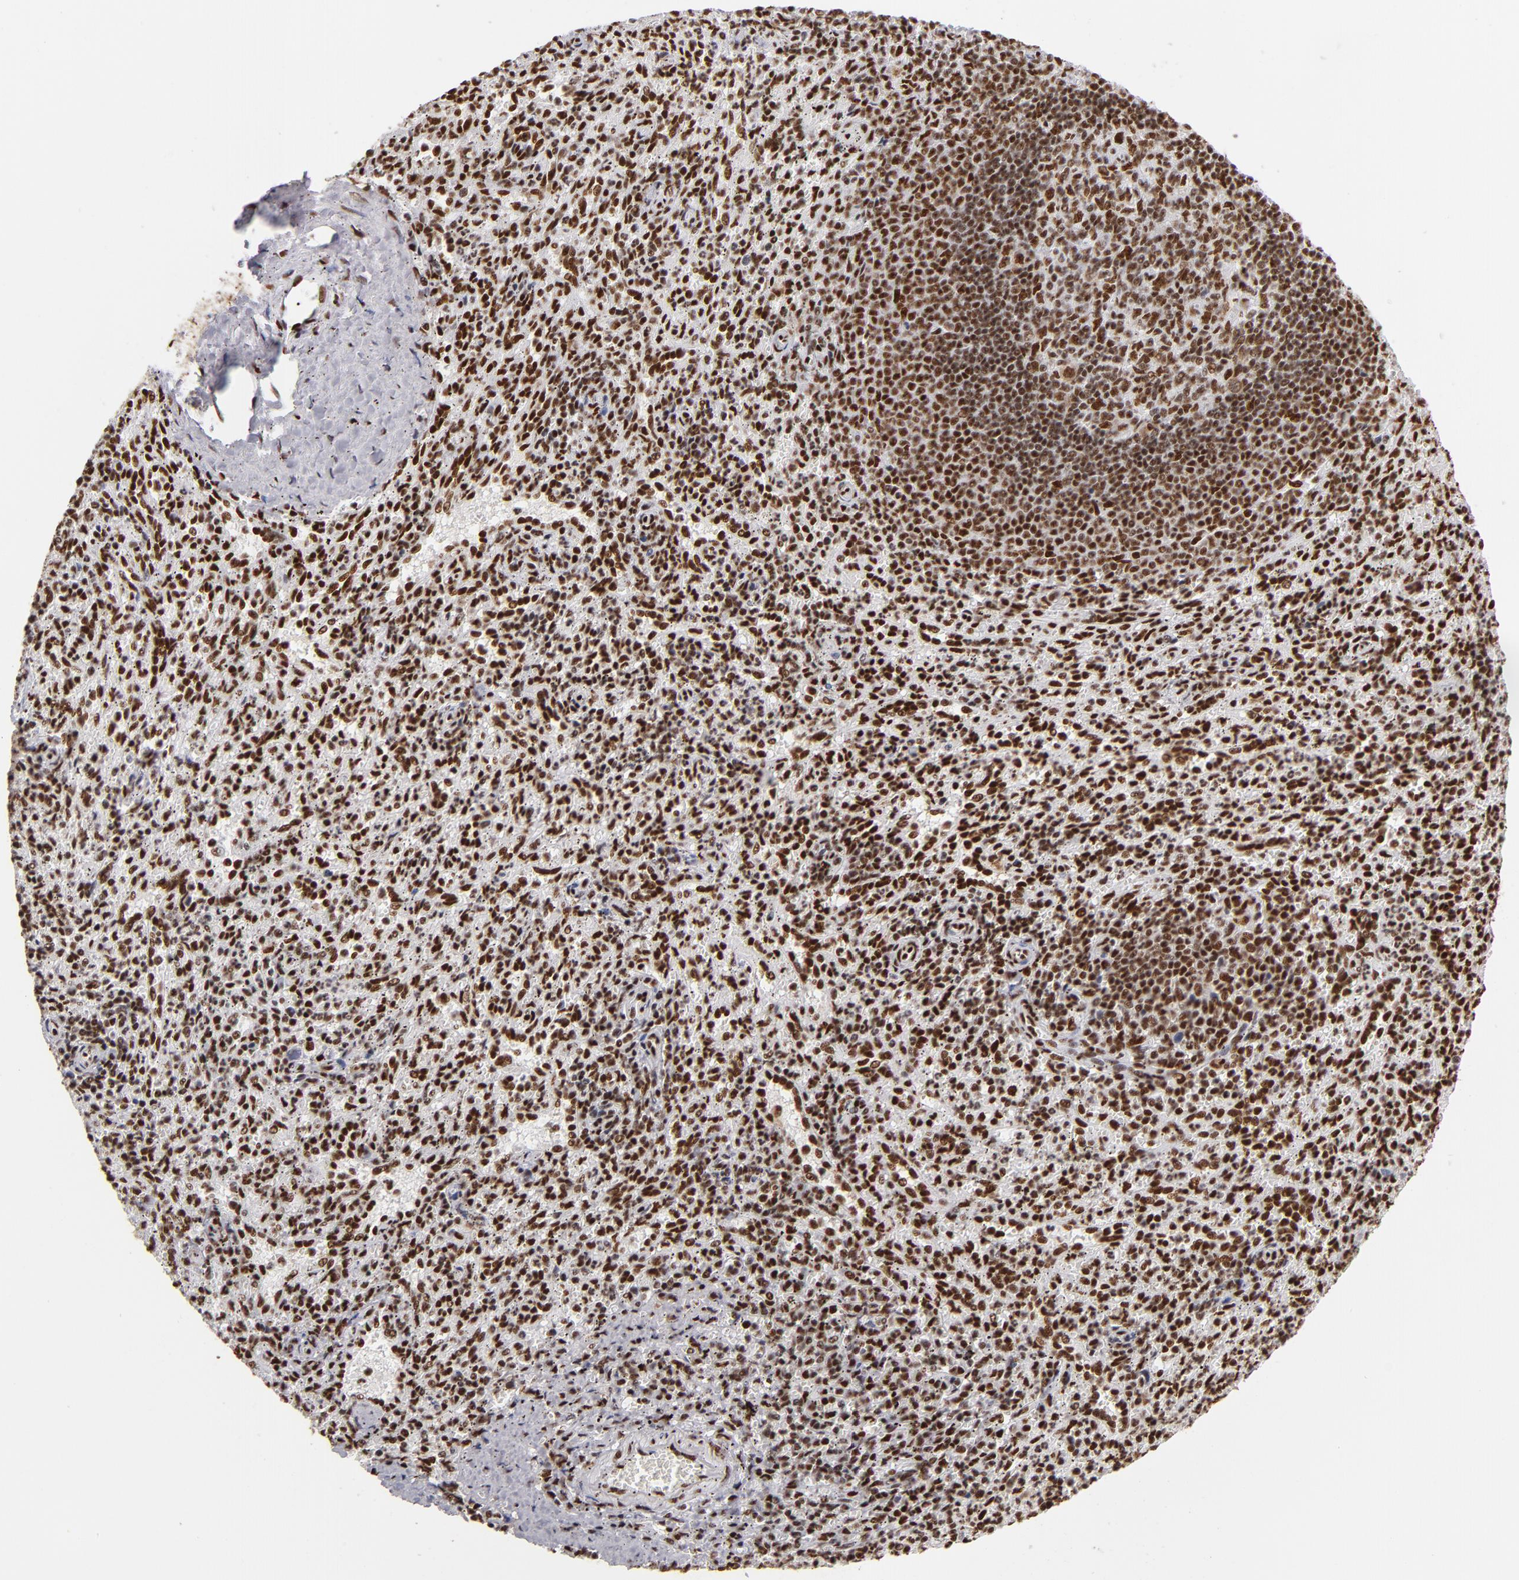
{"staining": {"intensity": "strong", "quantity": ">75%", "location": "nuclear"}, "tissue": "spleen", "cell_type": "Cells in red pulp", "image_type": "normal", "snomed": [{"axis": "morphology", "description": "Normal tissue, NOS"}, {"axis": "topography", "description": "Spleen"}], "caption": "Immunohistochemical staining of normal spleen exhibits high levels of strong nuclear staining in about >75% of cells in red pulp.", "gene": "MRE11", "patient": {"sex": "female", "age": 10}}